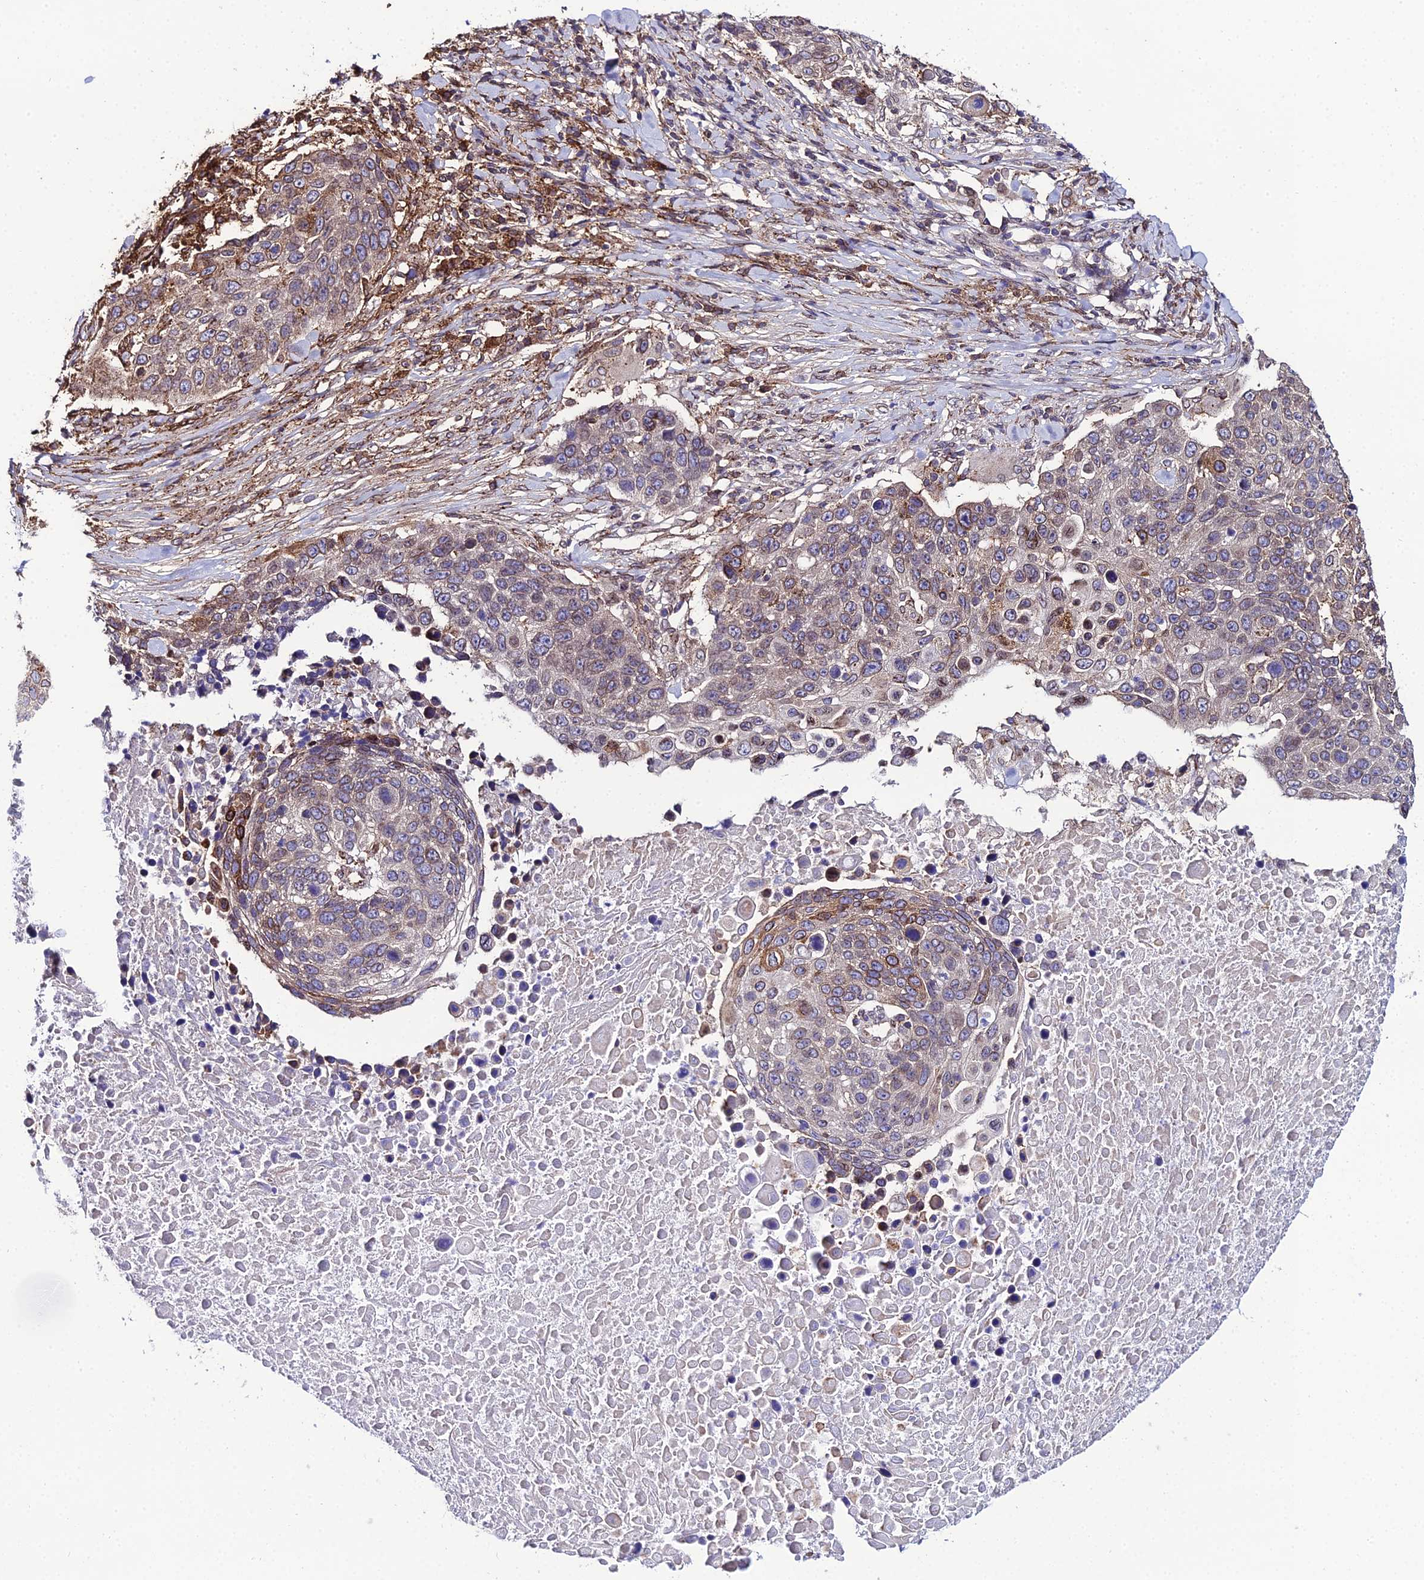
{"staining": {"intensity": "moderate", "quantity": ">75%", "location": "cytoplasmic/membranous,nuclear"}, "tissue": "lung cancer", "cell_type": "Tumor cells", "image_type": "cancer", "snomed": [{"axis": "morphology", "description": "Normal tissue, NOS"}, {"axis": "morphology", "description": "Squamous cell carcinoma, NOS"}, {"axis": "topography", "description": "Lymph node"}, {"axis": "topography", "description": "Lung"}], "caption": "Brown immunohistochemical staining in human lung cancer (squamous cell carcinoma) exhibits moderate cytoplasmic/membranous and nuclear positivity in about >75% of tumor cells.", "gene": "DDX19A", "patient": {"sex": "male", "age": 66}}